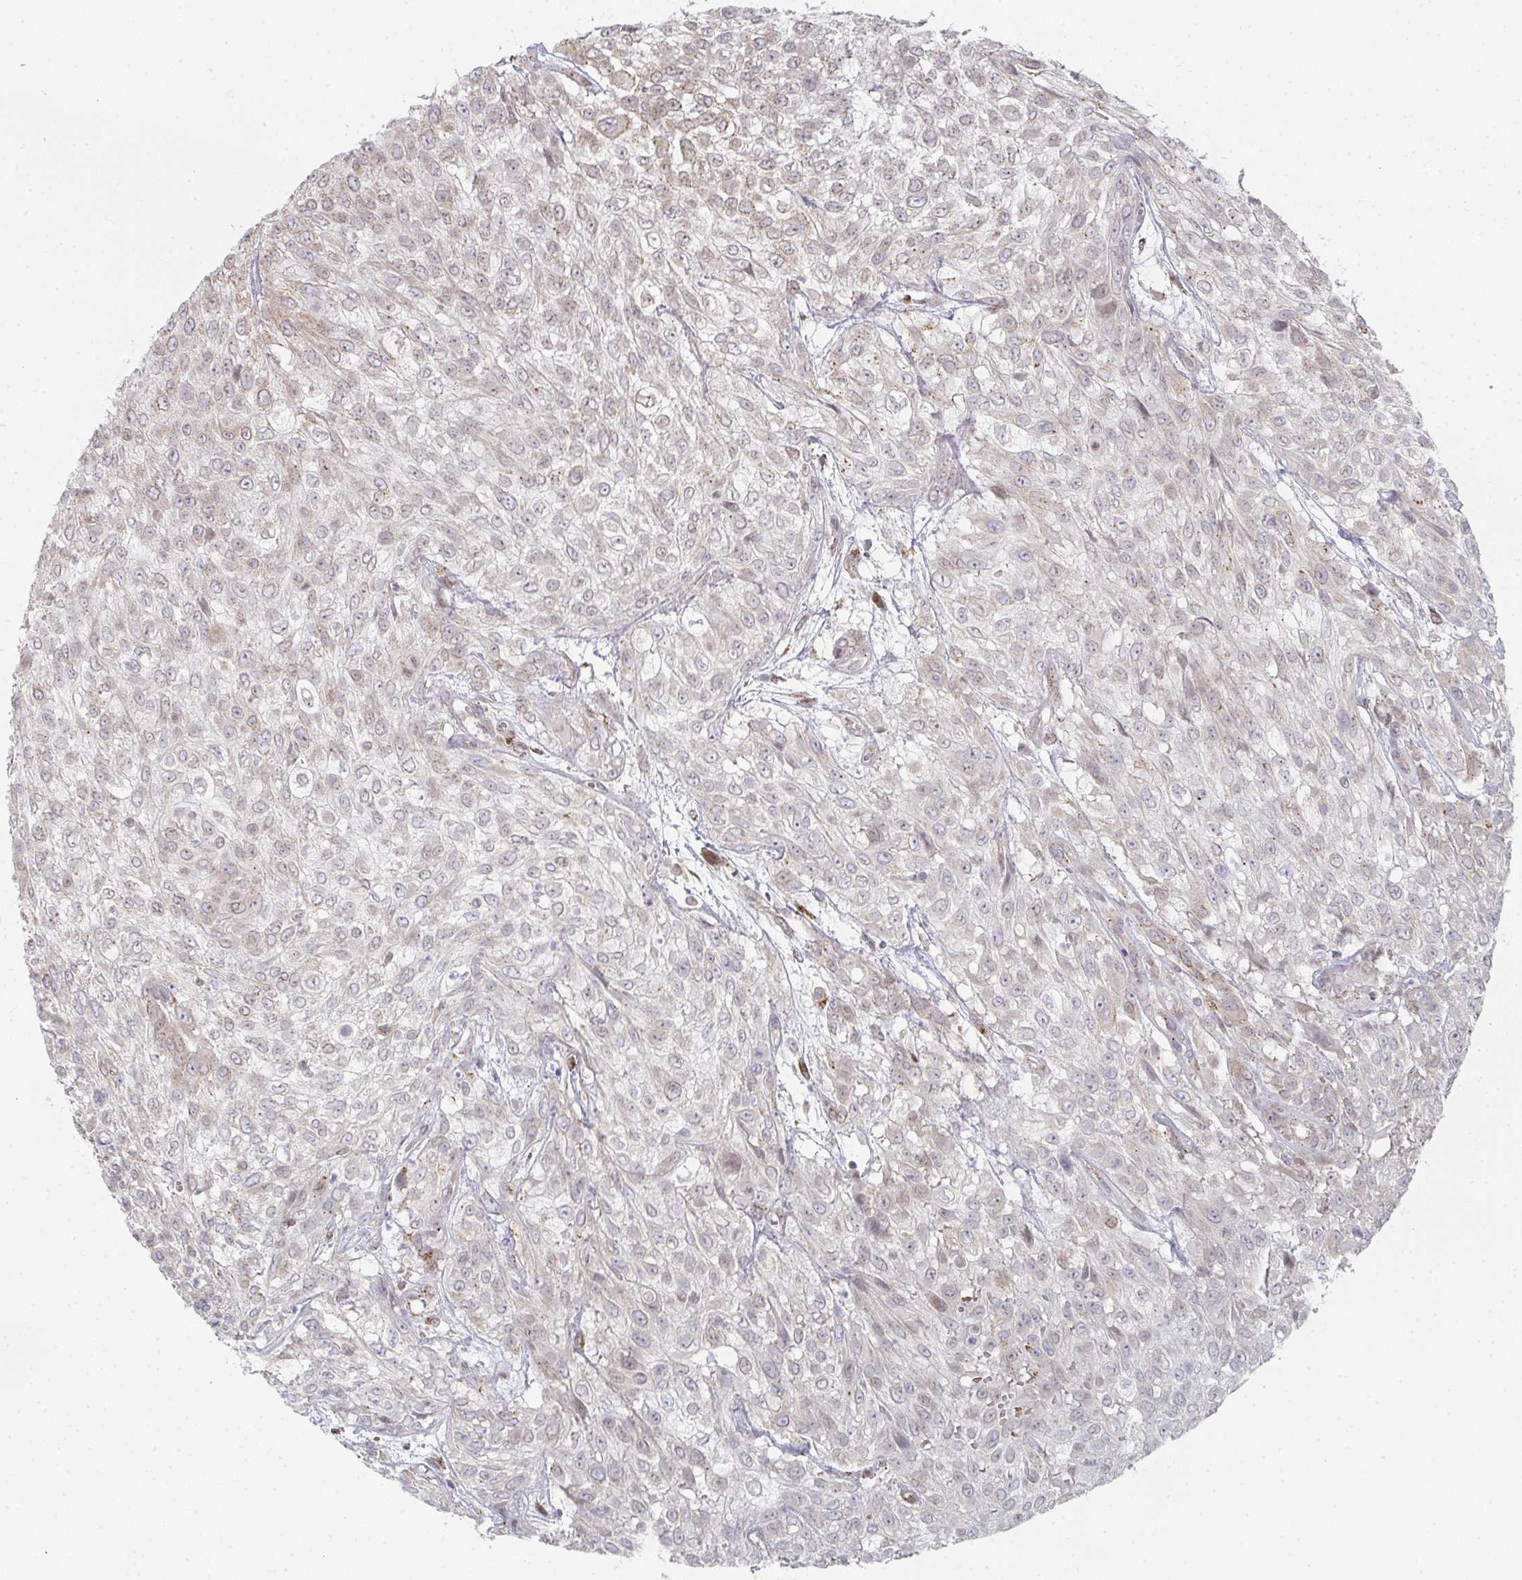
{"staining": {"intensity": "weak", "quantity": ">75%", "location": "cytoplasmic/membranous"}, "tissue": "urothelial cancer", "cell_type": "Tumor cells", "image_type": "cancer", "snomed": [{"axis": "morphology", "description": "Urothelial carcinoma, High grade"}, {"axis": "topography", "description": "Urinary bladder"}], "caption": "Tumor cells show low levels of weak cytoplasmic/membranous positivity in approximately >75% of cells in human urothelial cancer.", "gene": "ZNF526", "patient": {"sex": "male", "age": 57}}